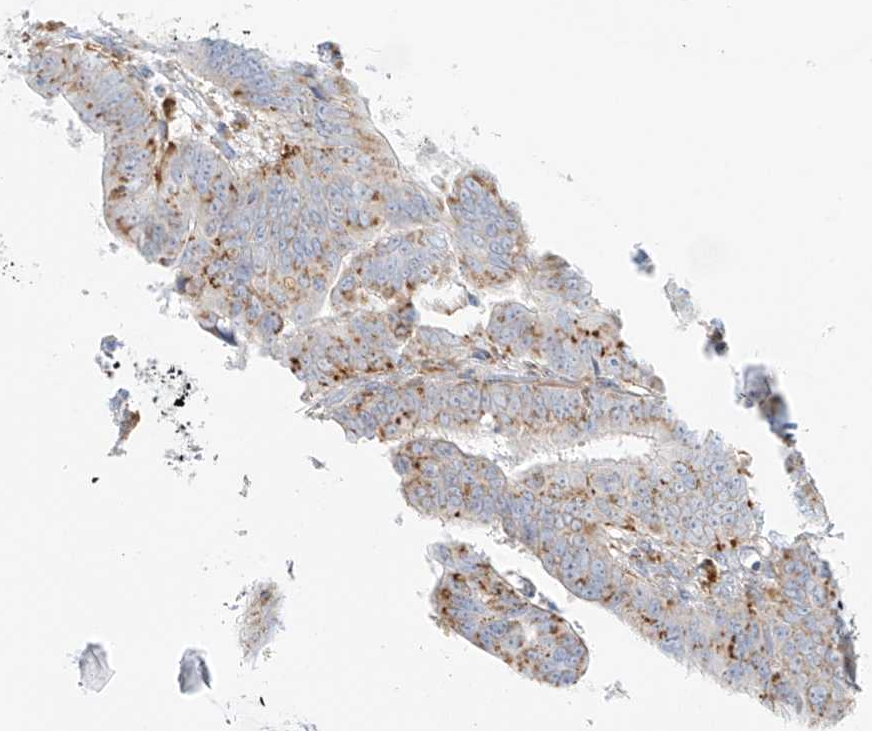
{"staining": {"intensity": "moderate", "quantity": ">75%", "location": "cytoplasmic/membranous"}, "tissue": "colorectal cancer", "cell_type": "Tumor cells", "image_type": "cancer", "snomed": [{"axis": "morphology", "description": "Normal tissue, NOS"}, {"axis": "morphology", "description": "Adenocarcinoma, NOS"}, {"axis": "topography", "description": "Rectum"}], "caption": "Protein expression analysis of colorectal cancer (adenocarcinoma) reveals moderate cytoplasmic/membranous expression in approximately >75% of tumor cells.", "gene": "SLC35F6", "patient": {"sex": "female", "age": 65}}